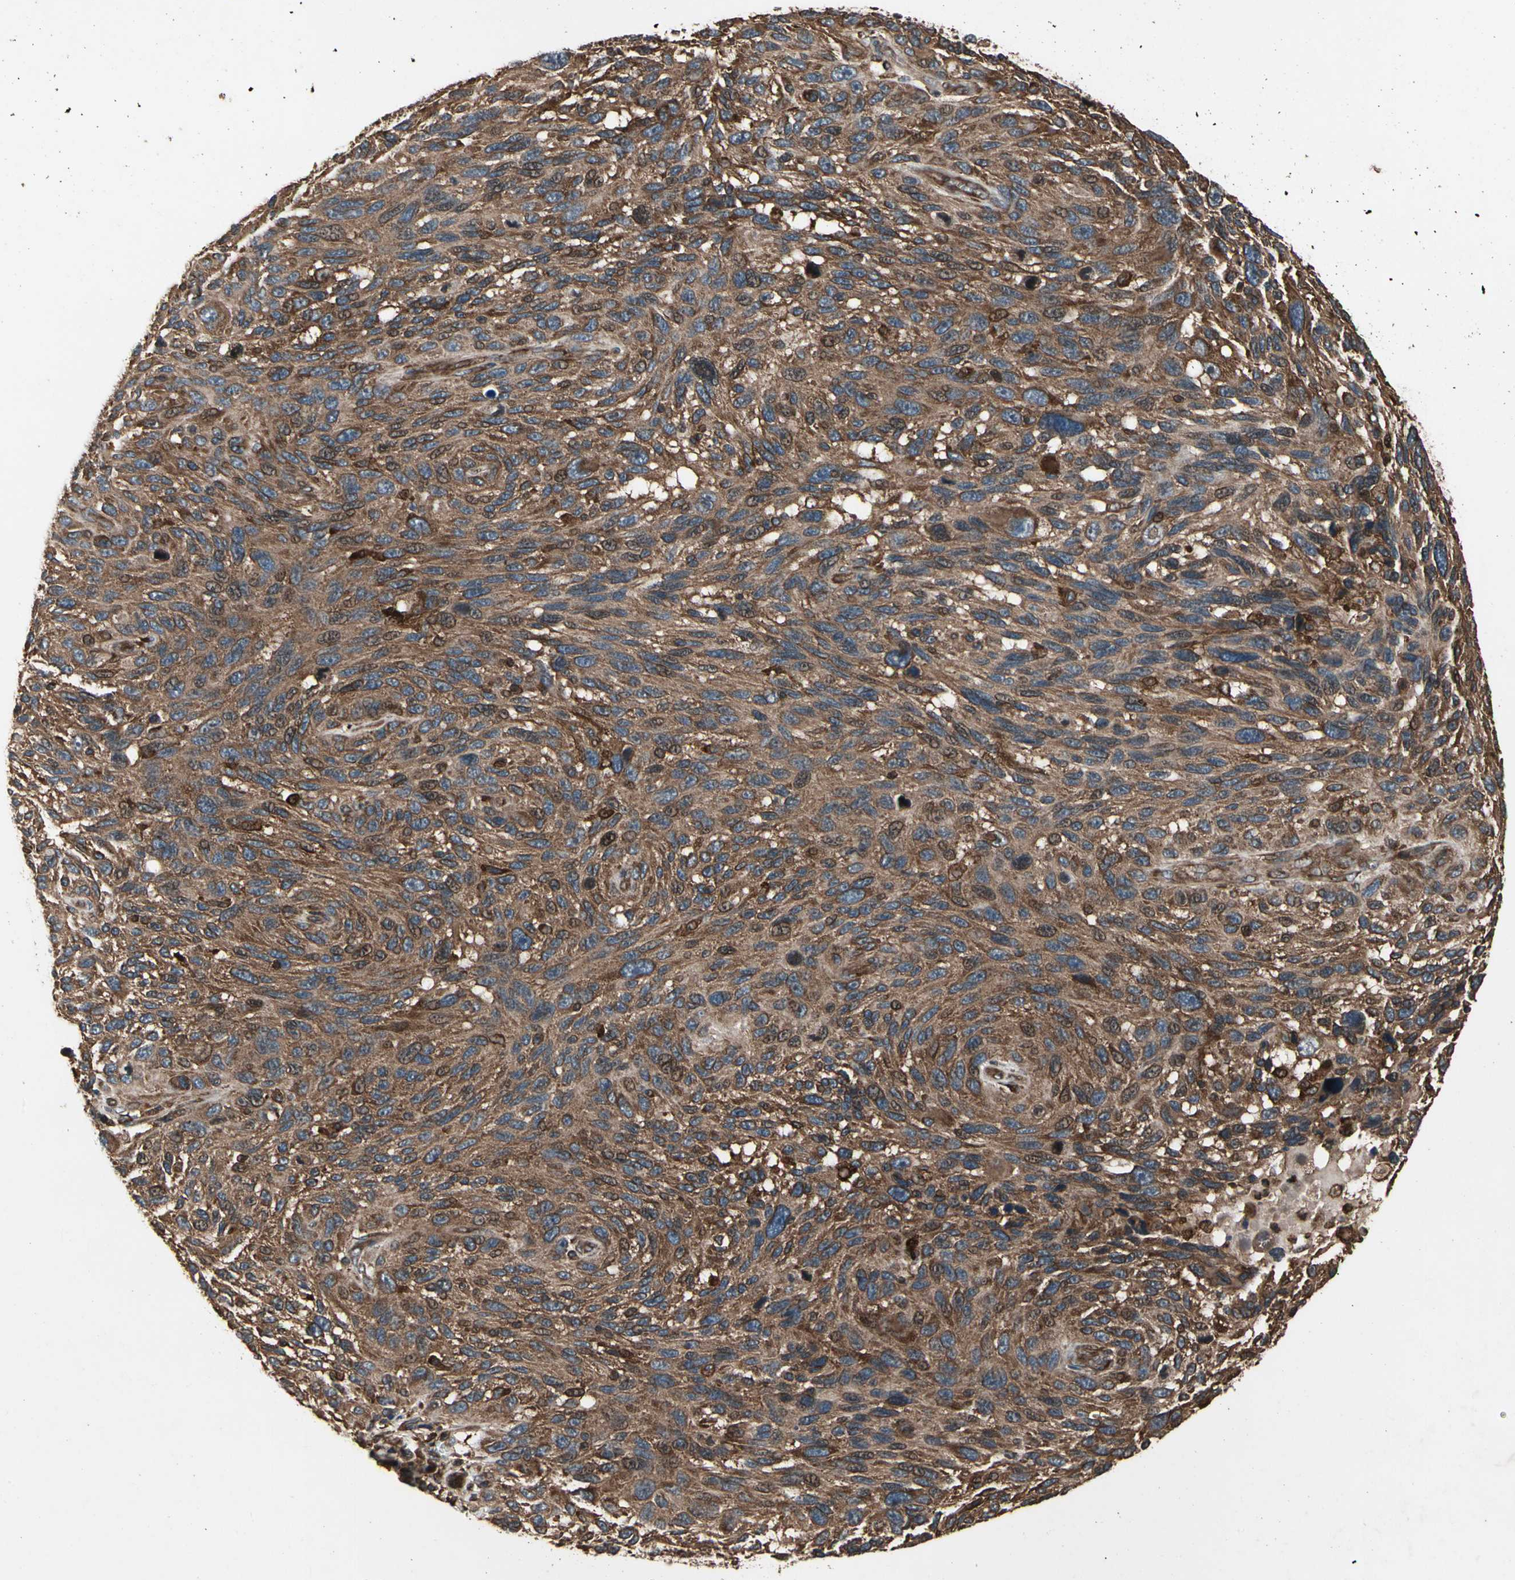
{"staining": {"intensity": "strong", "quantity": ">75%", "location": "cytoplasmic/membranous"}, "tissue": "melanoma", "cell_type": "Tumor cells", "image_type": "cancer", "snomed": [{"axis": "morphology", "description": "Malignant melanoma, NOS"}, {"axis": "topography", "description": "Skin"}], "caption": "Immunohistochemistry of human malignant melanoma reveals high levels of strong cytoplasmic/membranous staining in approximately >75% of tumor cells.", "gene": "AGBL2", "patient": {"sex": "male", "age": 53}}